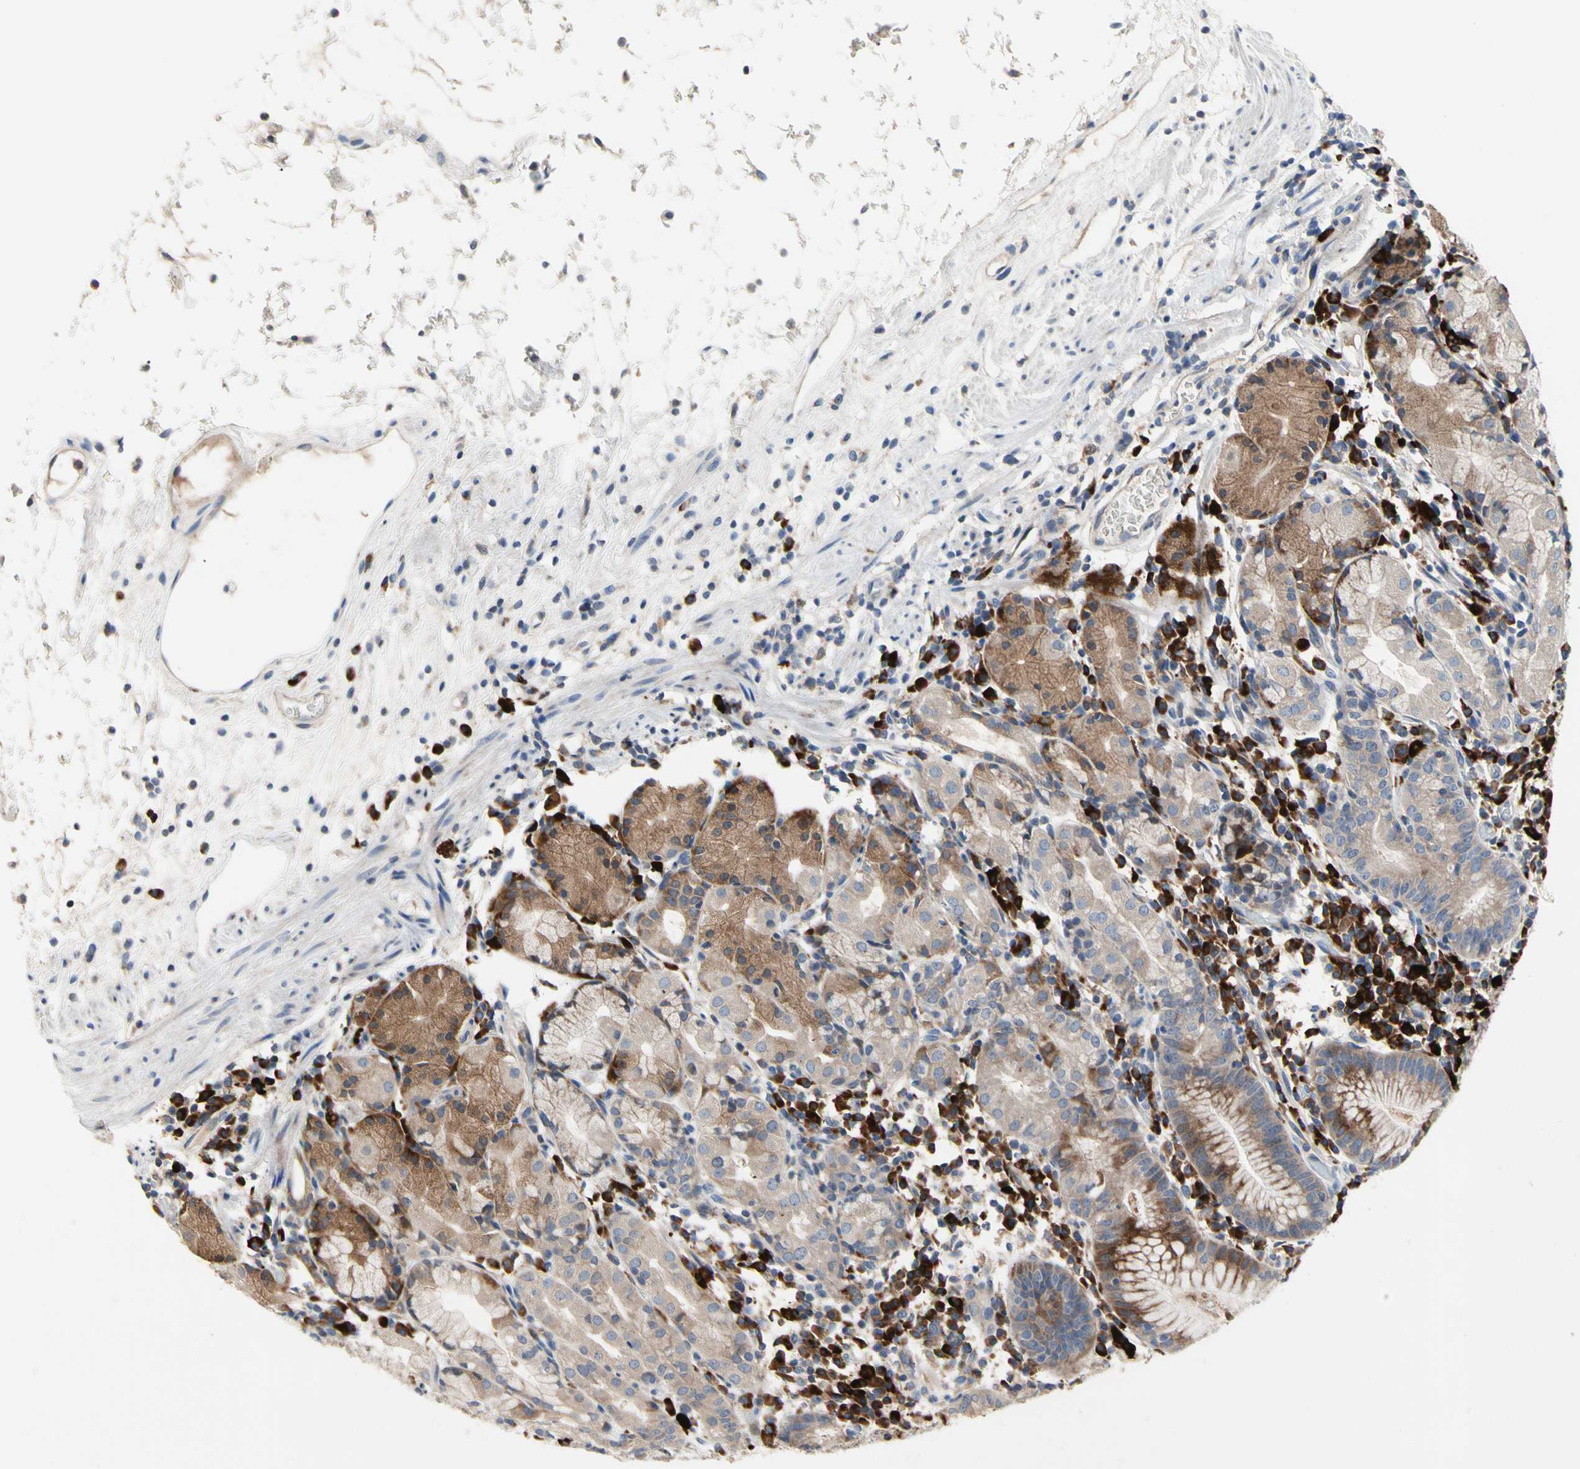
{"staining": {"intensity": "moderate", "quantity": ">75%", "location": "cytoplasmic/membranous"}, "tissue": "stomach", "cell_type": "Glandular cells", "image_type": "normal", "snomed": [{"axis": "morphology", "description": "Normal tissue, NOS"}, {"axis": "topography", "description": "Stomach"}, {"axis": "topography", "description": "Stomach, lower"}], "caption": "Immunohistochemistry photomicrograph of unremarkable human stomach stained for a protein (brown), which displays medium levels of moderate cytoplasmic/membranous positivity in about >75% of glandular cells.", "gene": "MMEL1", "patient": {"sex": "female", "age": 75}}